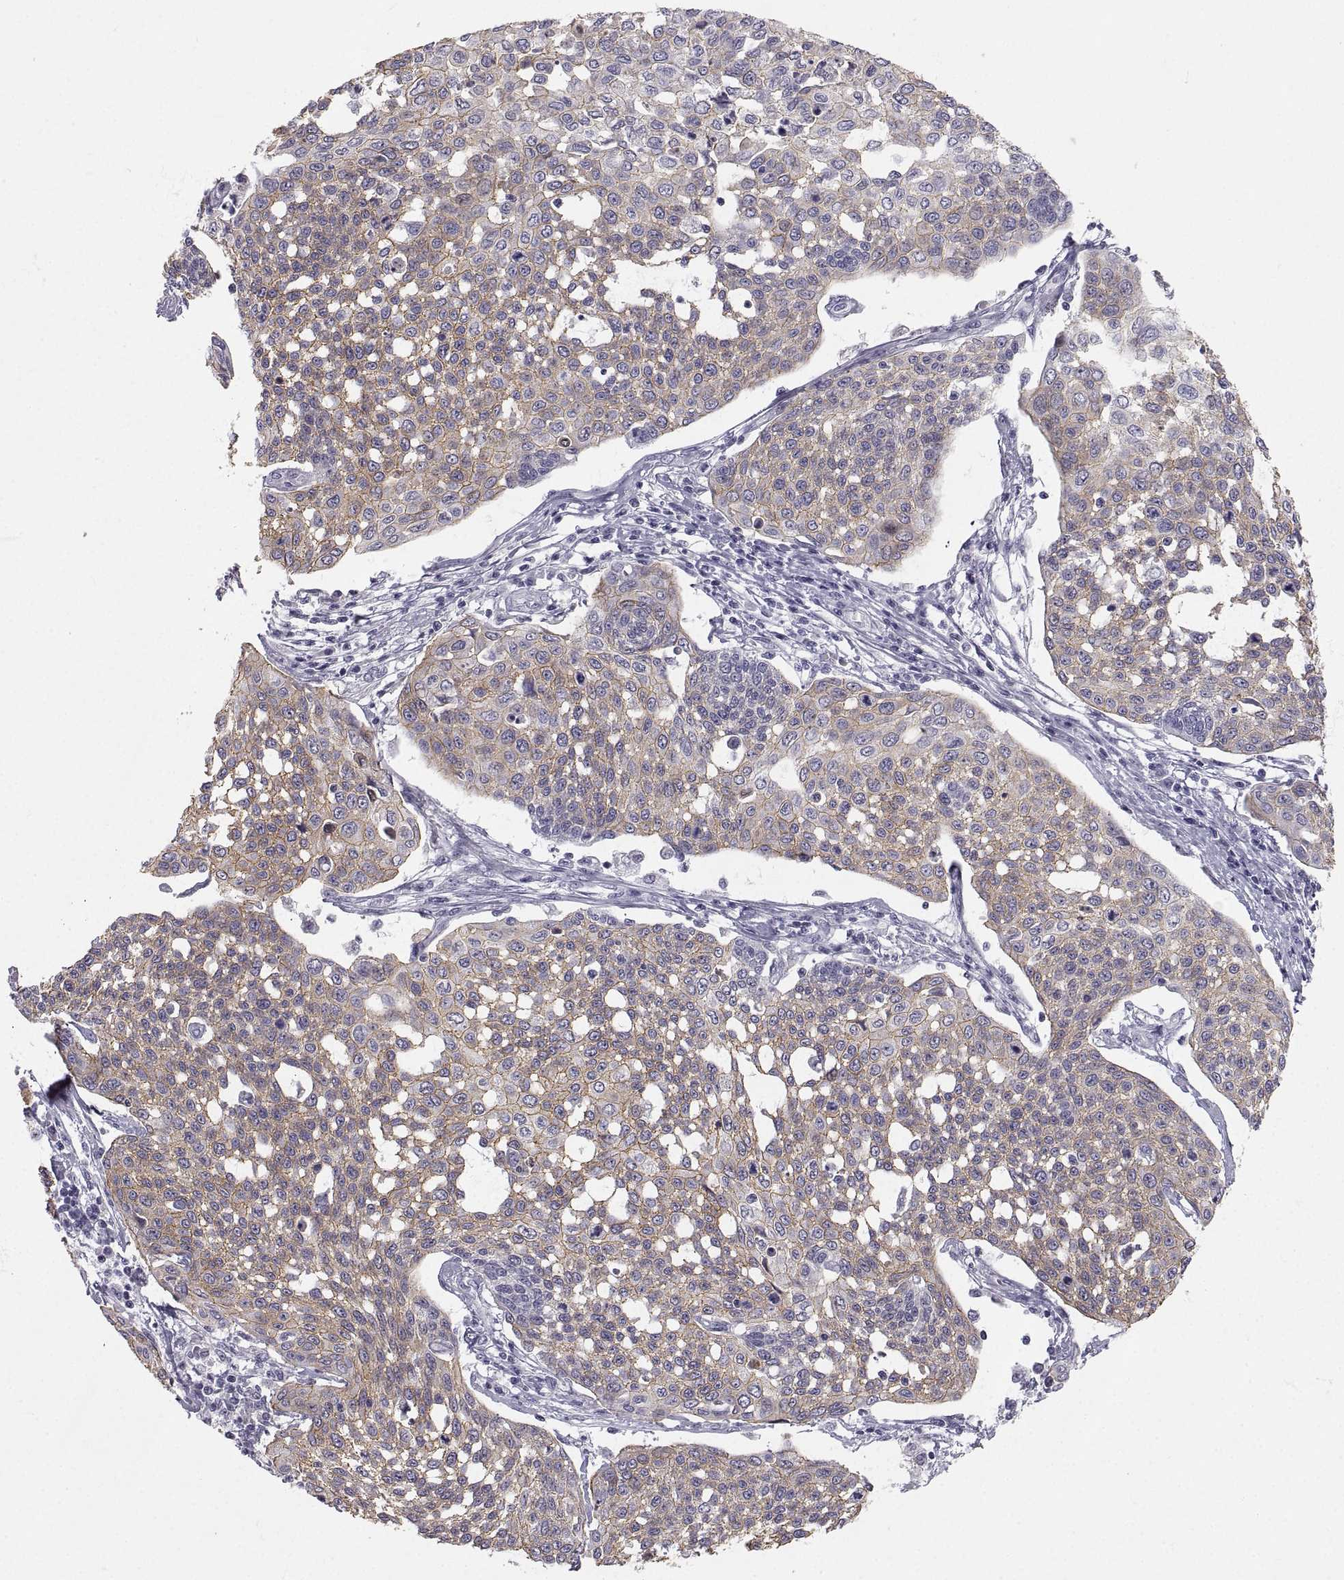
{"staining": {"intensity": "moderate", "quantity": "25%-75%", "location": "cytoplasmic/membranous"}, "tissue": "cervical cancer", "cell_type": "Tumor cells", "image_type": "cancer", "snomed": [{"axis": "morphology", "description": "Squamous cell carcinoma, NOS"}, {"axis": "topography", "description": "Cervix"}], "caption": "Cervical cancer (squamous cell carcinoma) stained for a protein (brown) displays moderate cytoplasmic/membranous positive staining in about 25%-75% of tumor cells.", "gene": "ZNF185", "patient": {"sex": "female", "age": 34}}